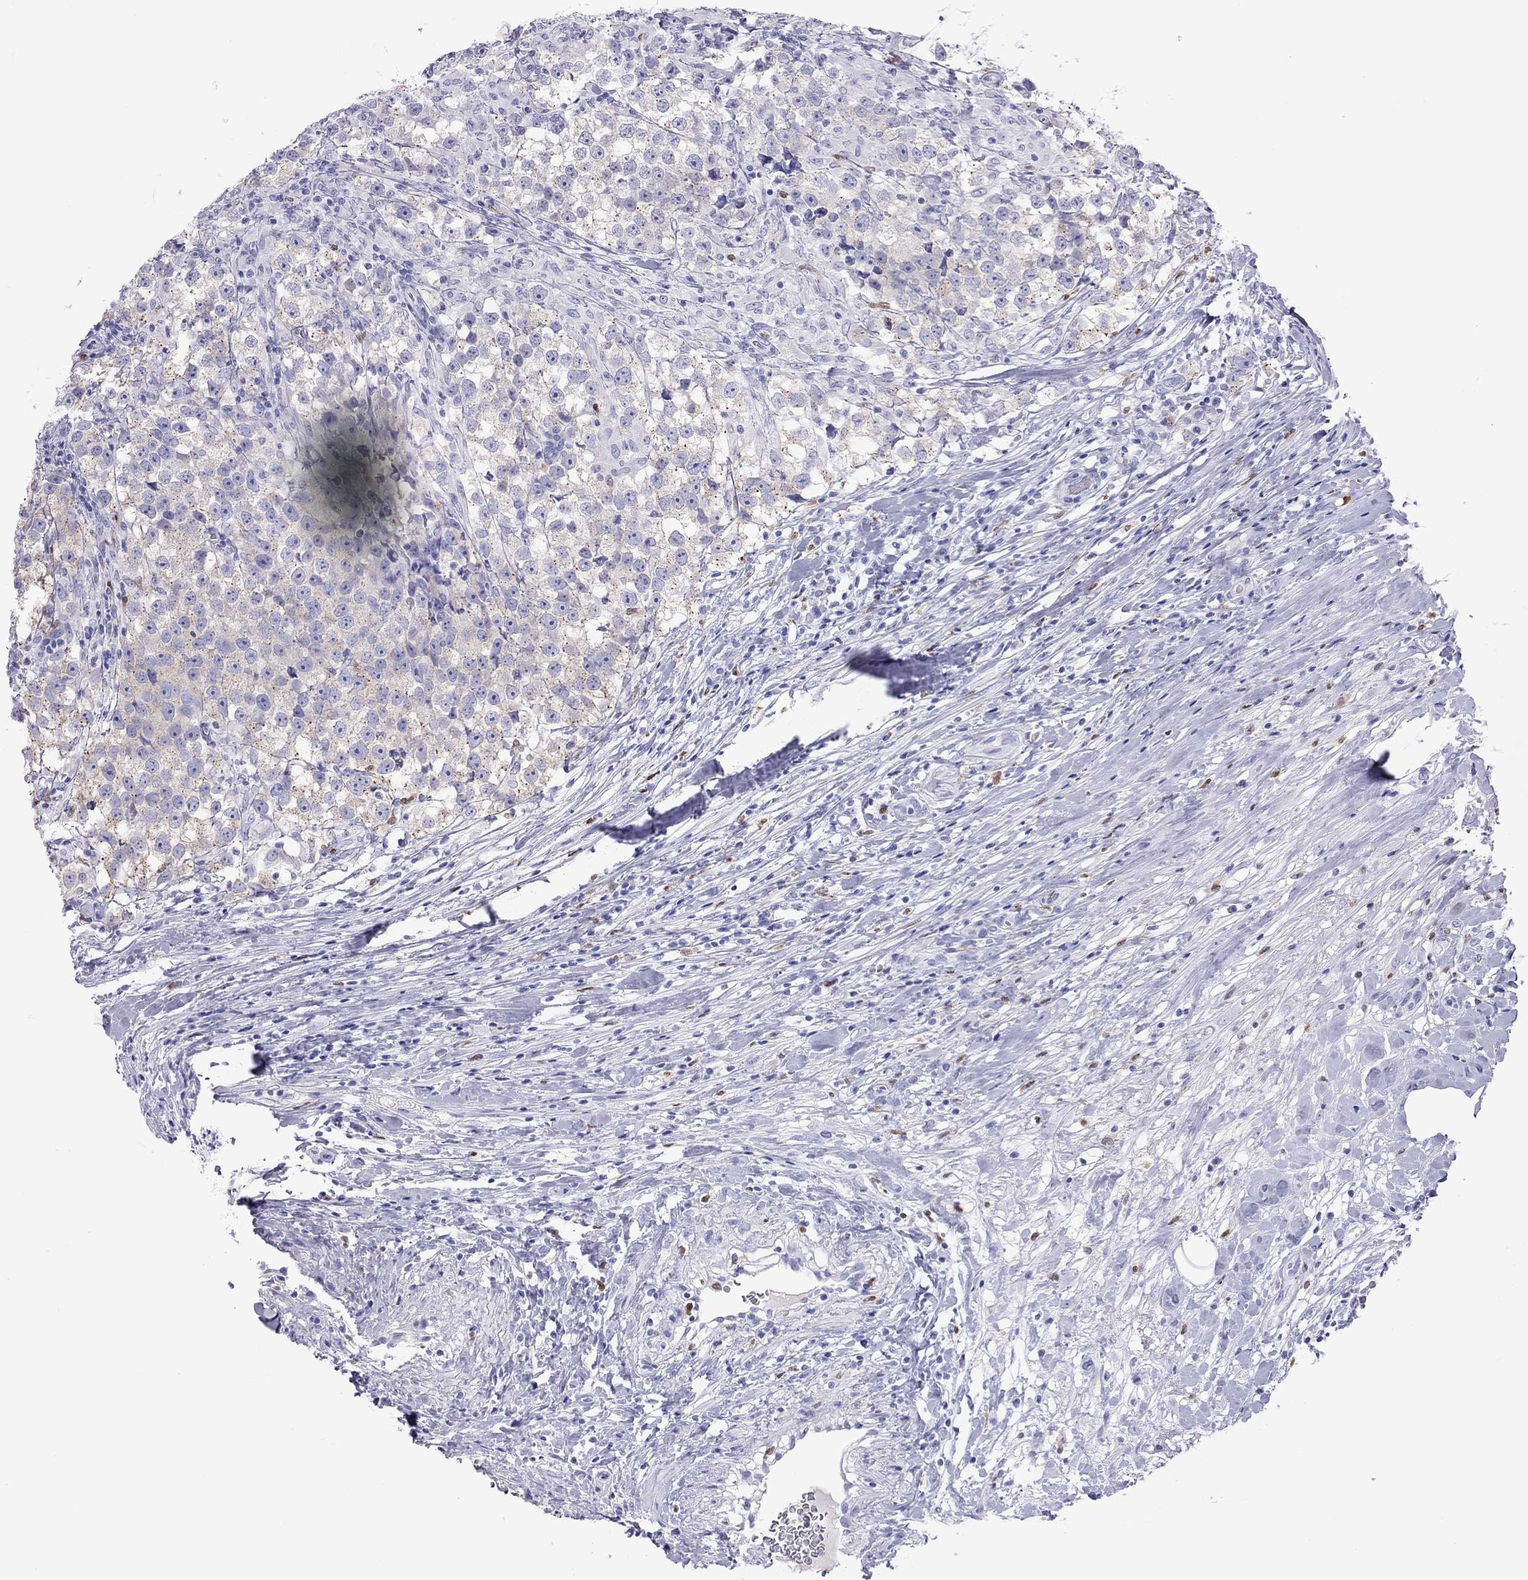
{"staining": {"intensity": "weak", "quantity": "<25%", "location": "cytoplasmic/membranous"}, "tissue": "testis cancer", "cell_type": "Tumor cells", "image_type": "cancer", "snomed": [{"axis": "morphology", "description": "Seminoma, NOS"}, {"axis": "topography", "description": "Testis"}], "caption": "Tumor cells are negative for protein expression in human testis cancer.", "gene": "SLAMF1", "patient": {"sex": "male", "age": 46}}